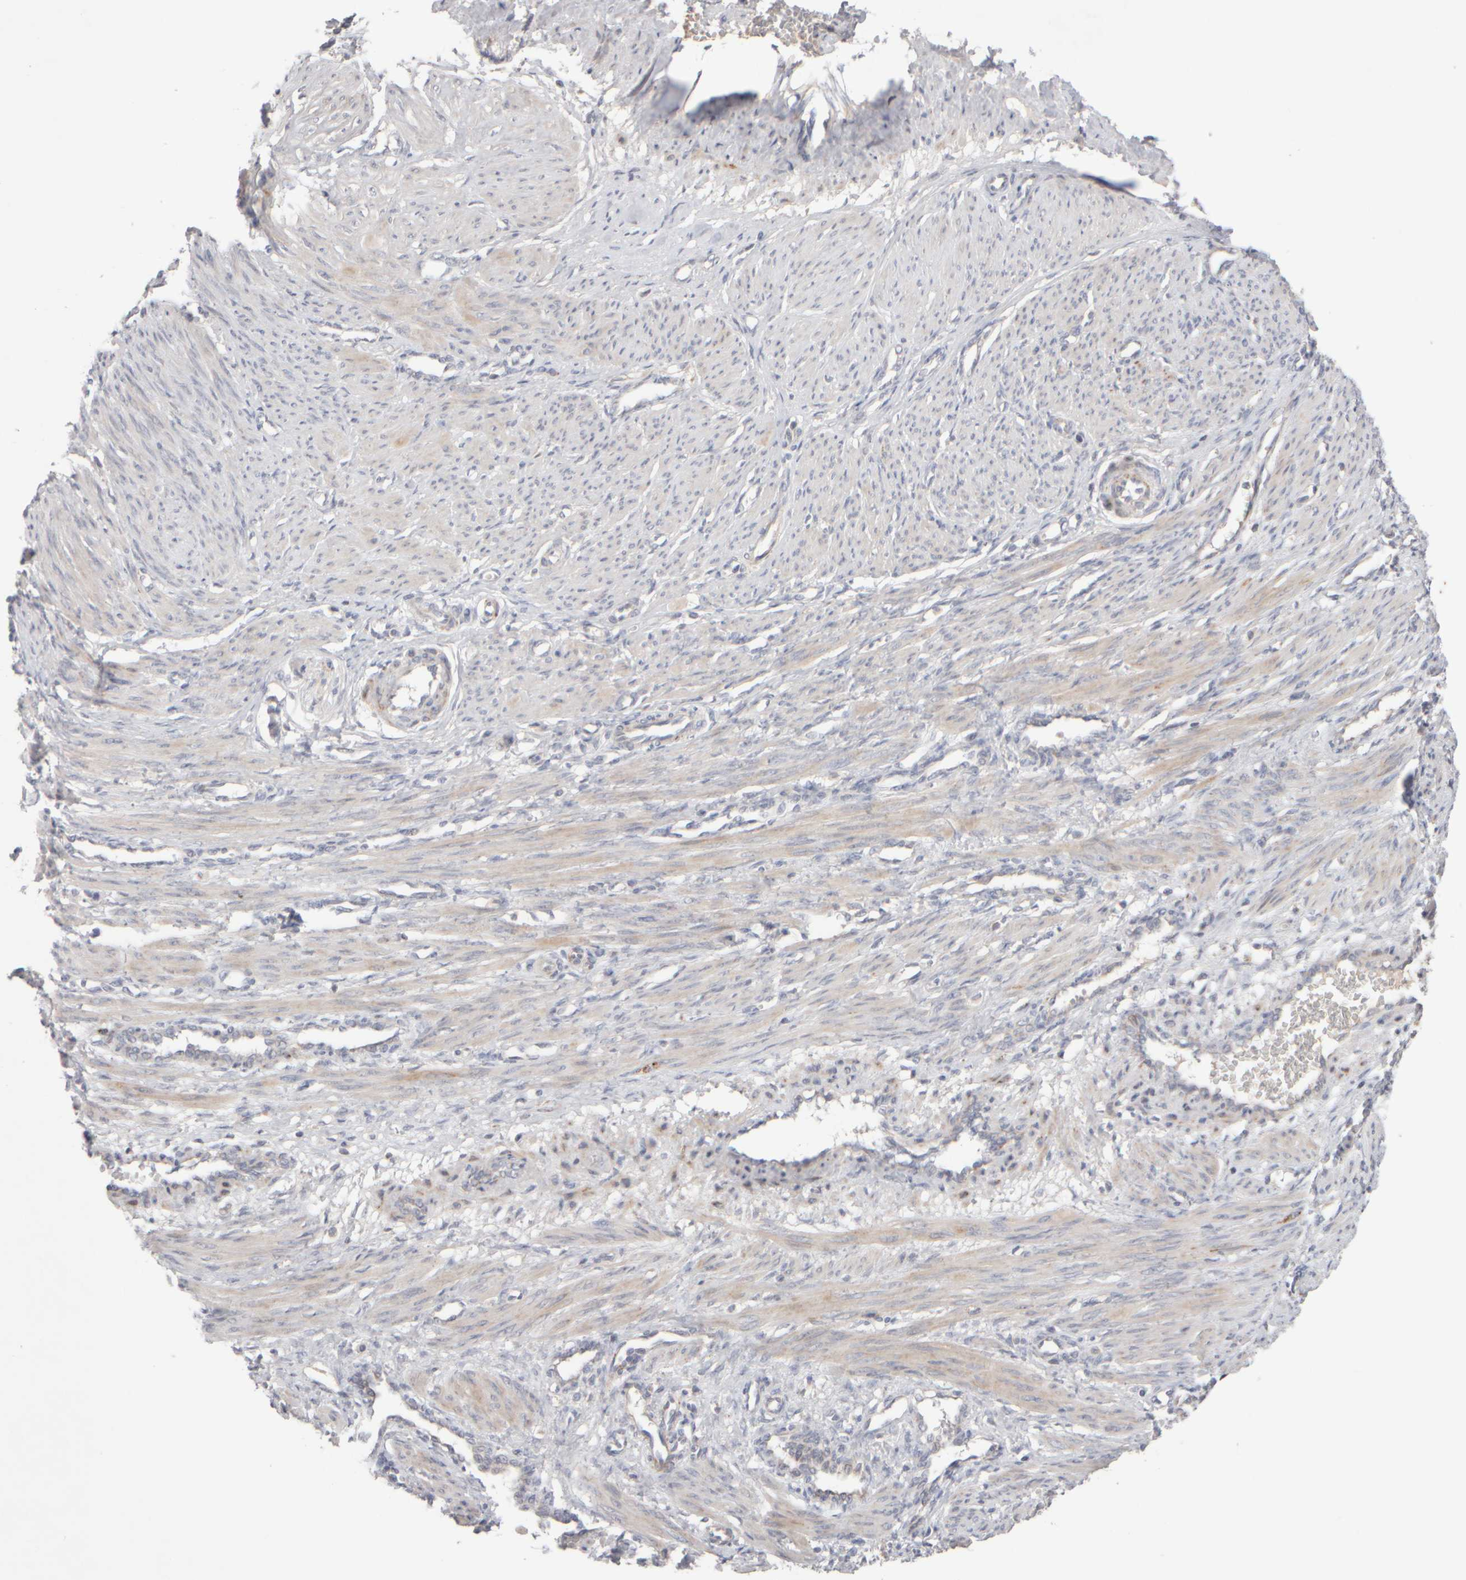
{"staining": {"intensity": "weak", "quantity": "25%-75%", "location": "cytoplasmic/membranous"}, "tissue": "smooth muscle", "cell_type": "Smooth muscle cells", "image_type": "normal", "snomed": [{"axis": "morphology", "description": "Normal tissue, NOS"}, {"axis": "topography", "description": "Endometrium"}], "caption": "Brown immunohistochemical staining in unremarkable smooth muscle exhibits weak cytoplasmic/membranous positivity in about 25%-75% of smooth muscle cells.", "gene": "CHADL", "patient": {"sex": "female", "age": 33}}